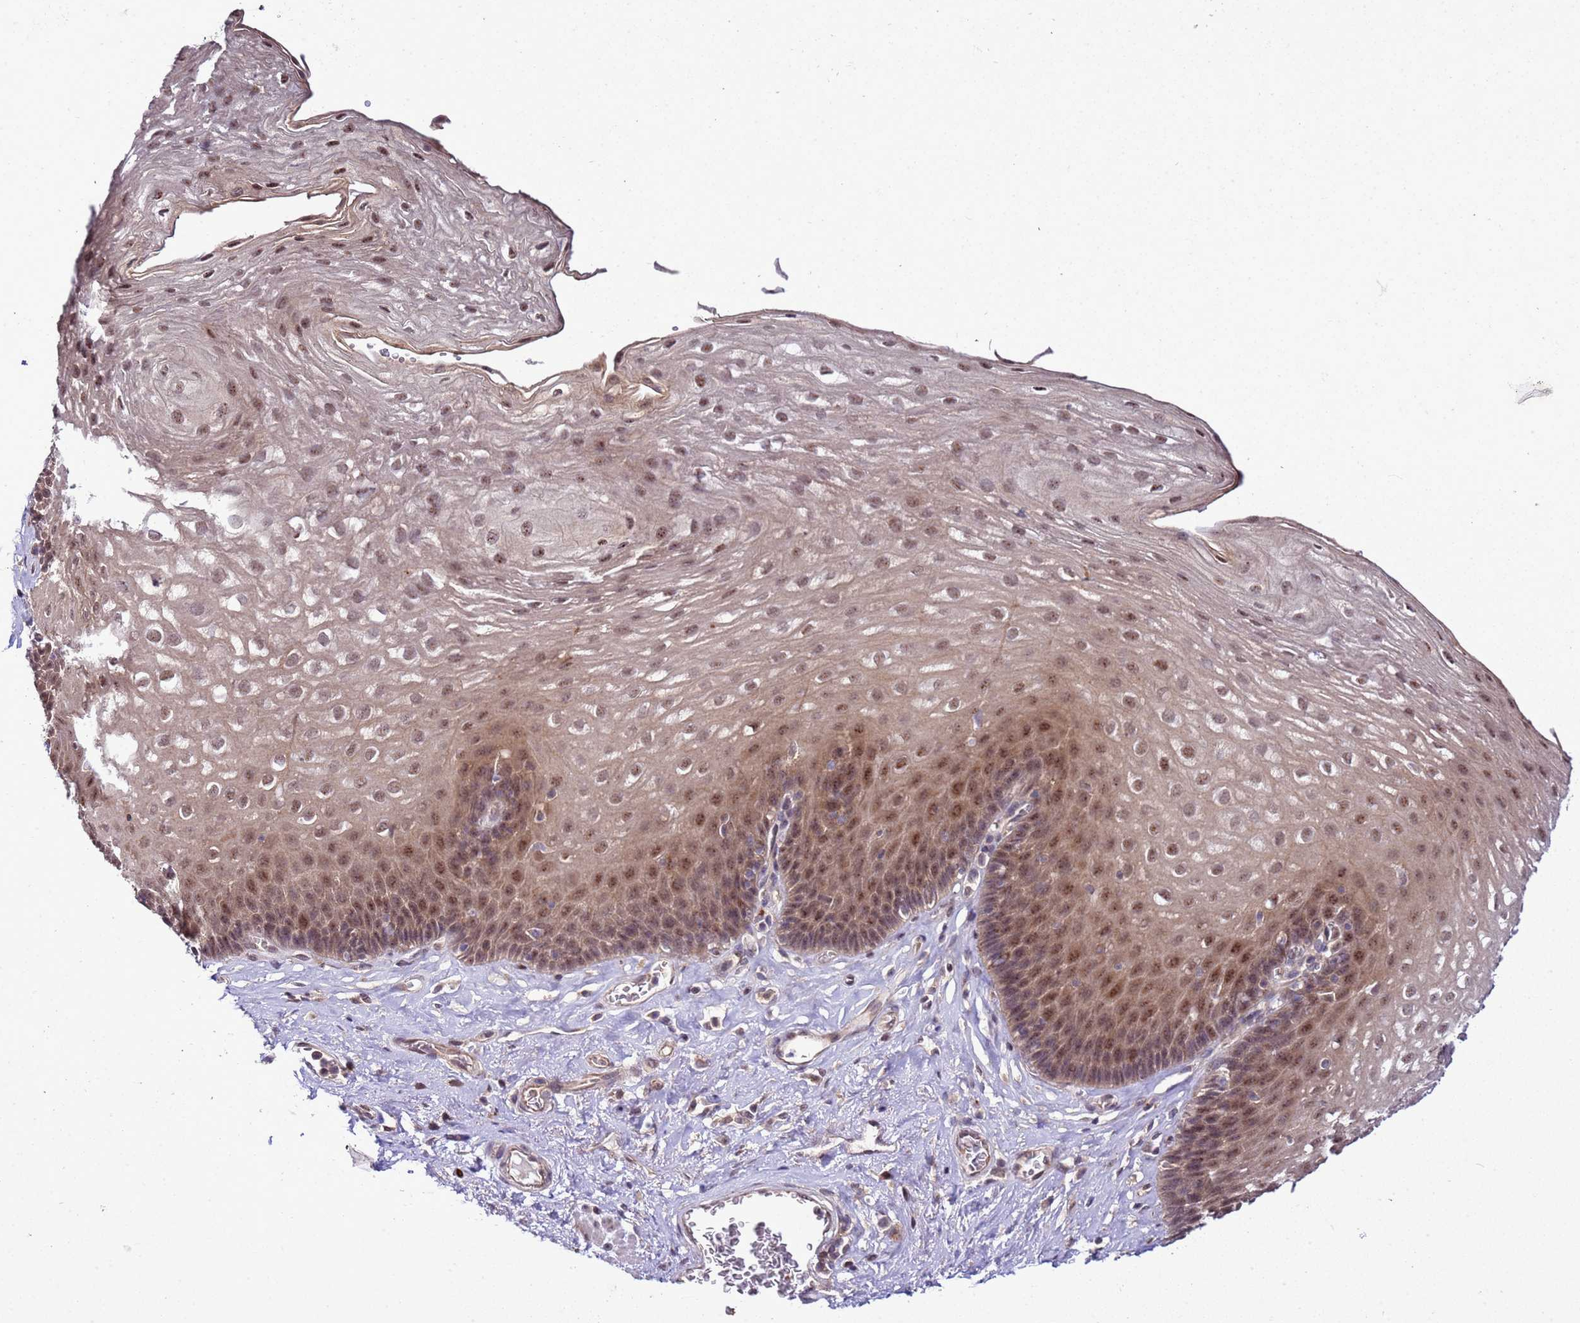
{"staining": {"intensity": "moderate", "quantity": ">75%", "location": "cytoplasmic/membranous,nuclear"}, "tissue": "esophagus", "cell_type": "Squamous epithelial cells", "image_type": "normal", "snomed": [{"axis": "morphology", "description": "Normal tissue, NOS"}, {"axis": "topography", "description": "Esophagus"}], "caption": "Squamous epithelial cells show moderate cytoplasmic/membranous,nuclear expression in about >75% of cells in normal esophagus.", "gene": "GEN1", "patient": {"sex": "female", "age": 66}}